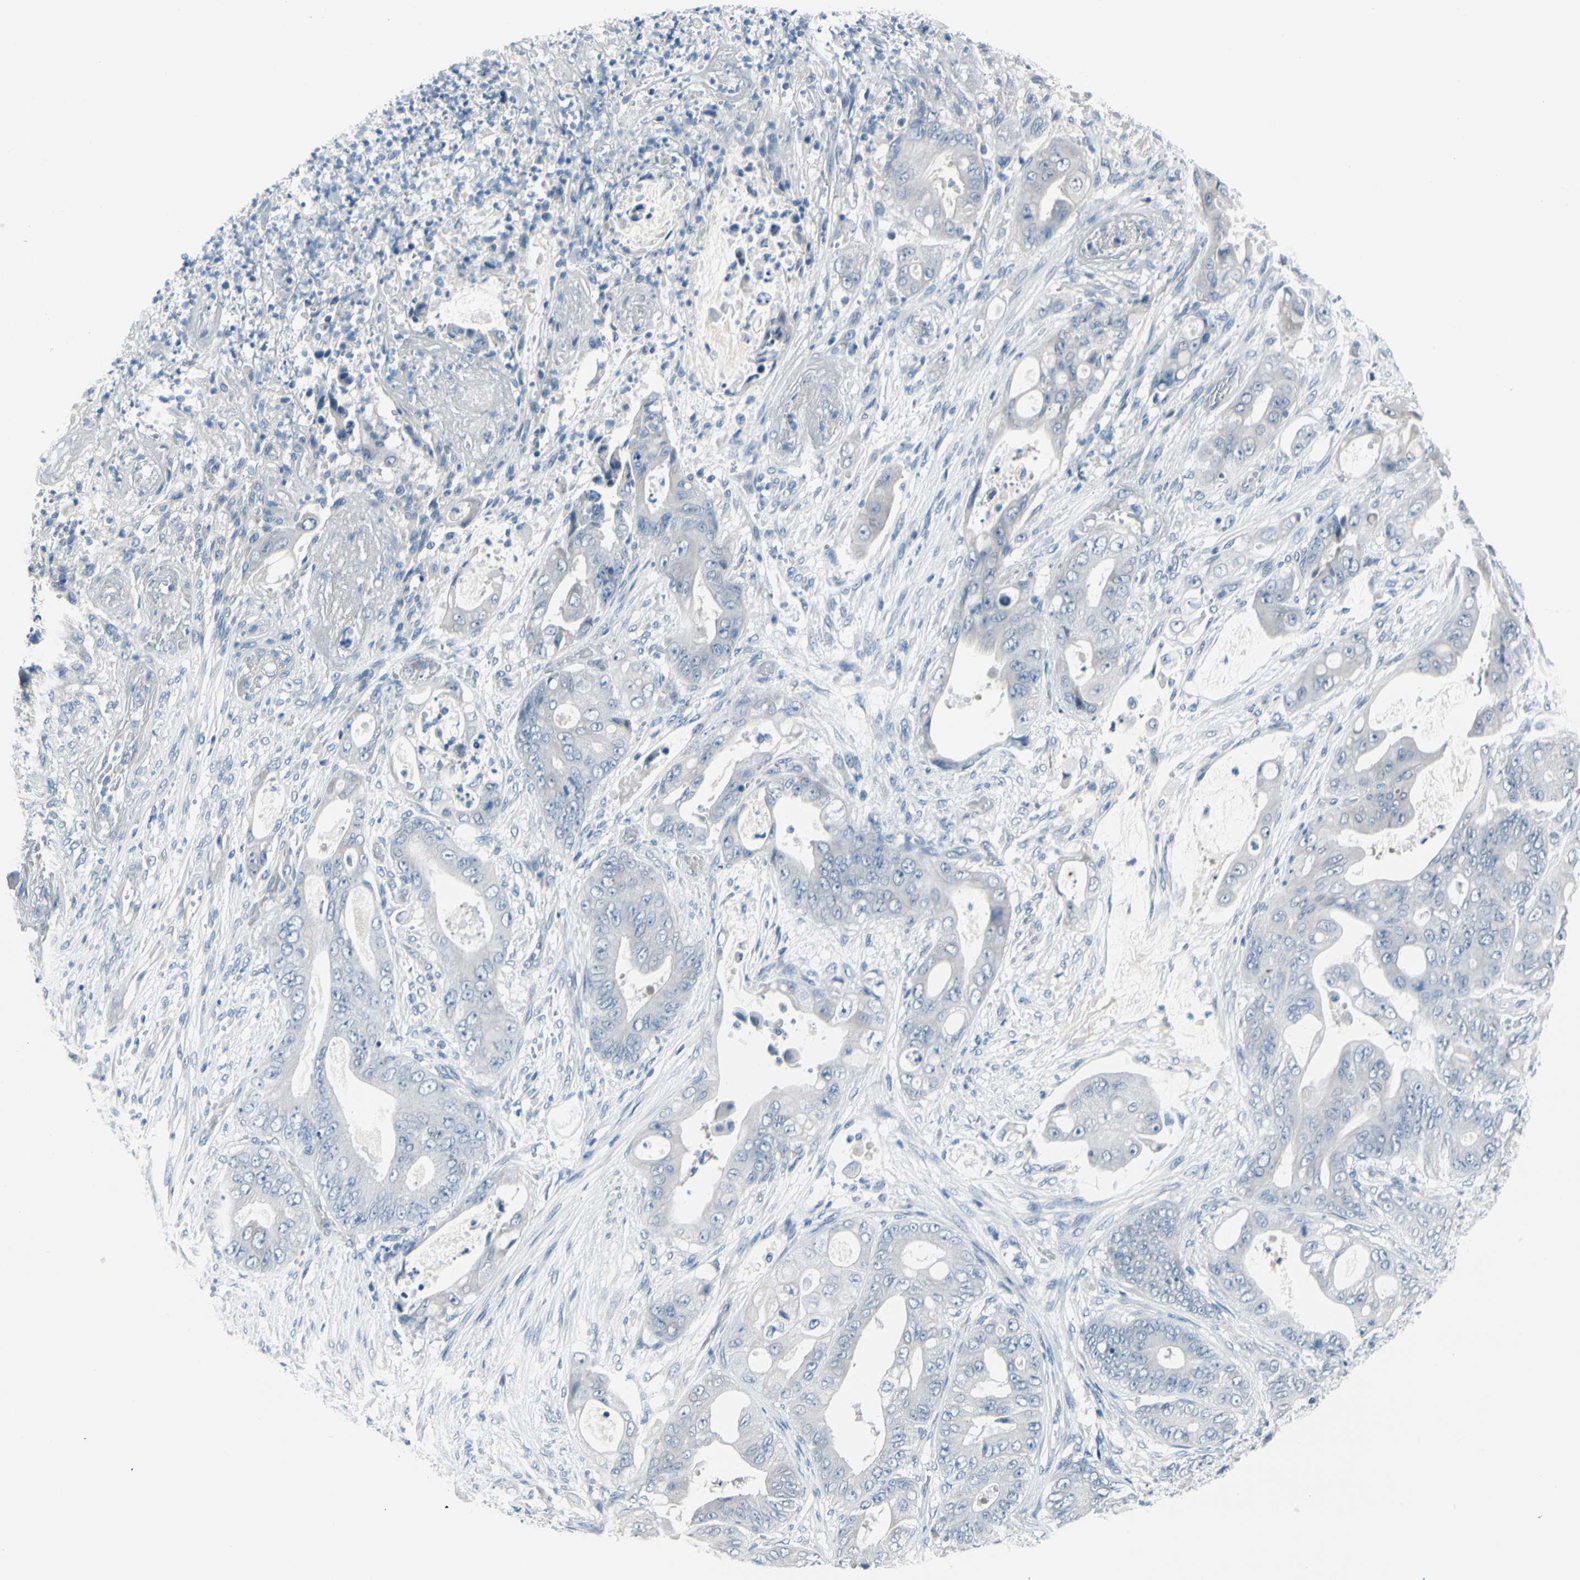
{"staining": {"intensity": "negative", "quantity": "none", "location": "none"}, "tissue": "stomach cancer", "cell_type": "Tumor cells", "image_type": "cancer", "snomed": [{"axis": "morphology", "description": "Adenocarcinoma, NOS"}, {"axis": "topography", "description": "Stomach"}], "caption": "Immunohistochemistry (IHC) image of human adenocarcinoma (stomach) stained for a protein (brown), which displays no staining in tumor cells.", "gene": "PGR", "patient": {"sex": "female", "age": 73}}